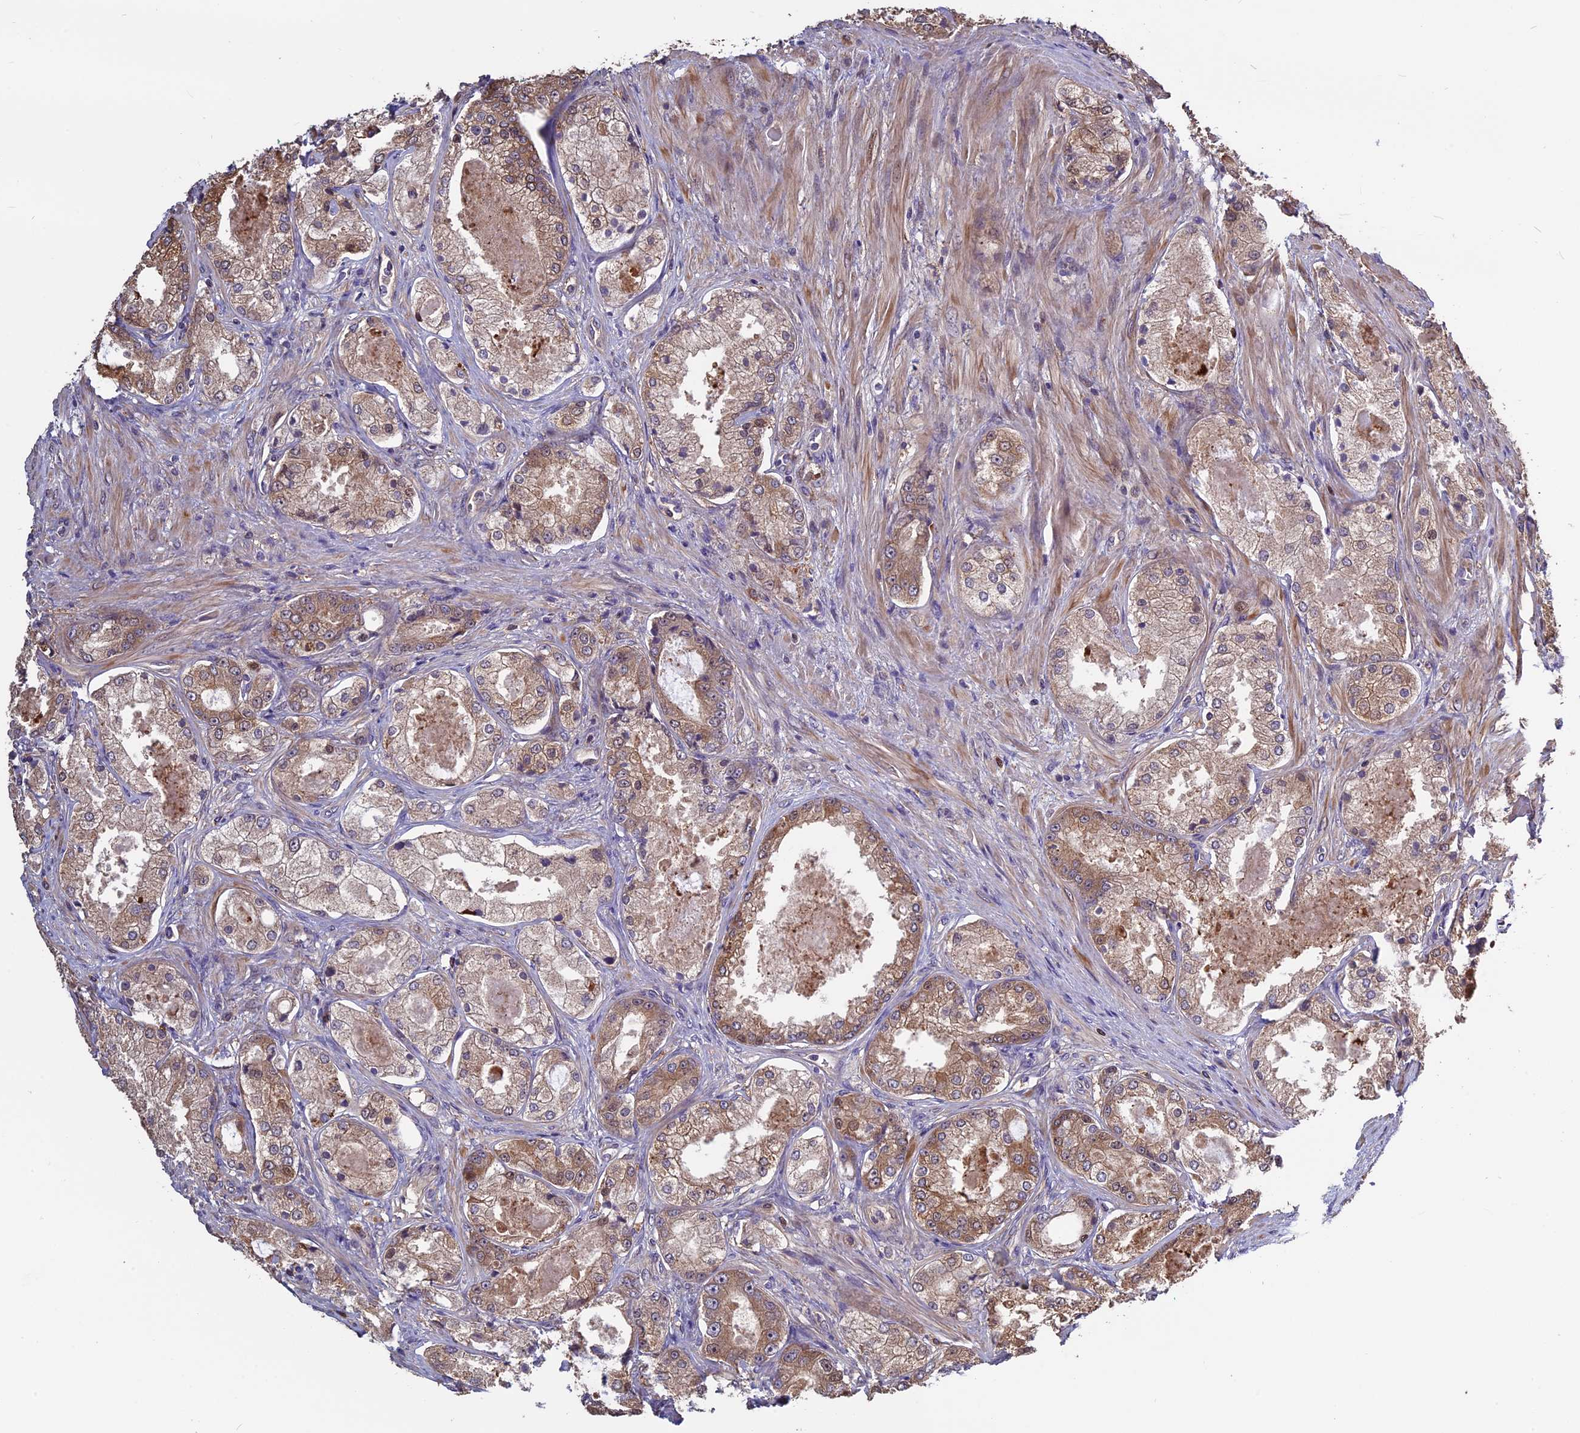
{"staining": {"intensity": "moderate", "quantity": ">75%", "location": "cytoplasmic/membranous"}, "tissue": "prostate cancer", "cell_type": "Tumor cells", "image_type": "cancer", "snomed": [{"axis": "morphology", "description": "Adenocarcinoma, Low grade"}, {"axis": "topography", "description": "Prostate"}], "caption": "Moderate cytoplasmic/membranous protein positivity is appreciated in about >75% of tumor cells in adenocarcinoma (low-grade) (prostate).", "gene": "VWA3A", "patient": {"sex": "male", "age": 68}}